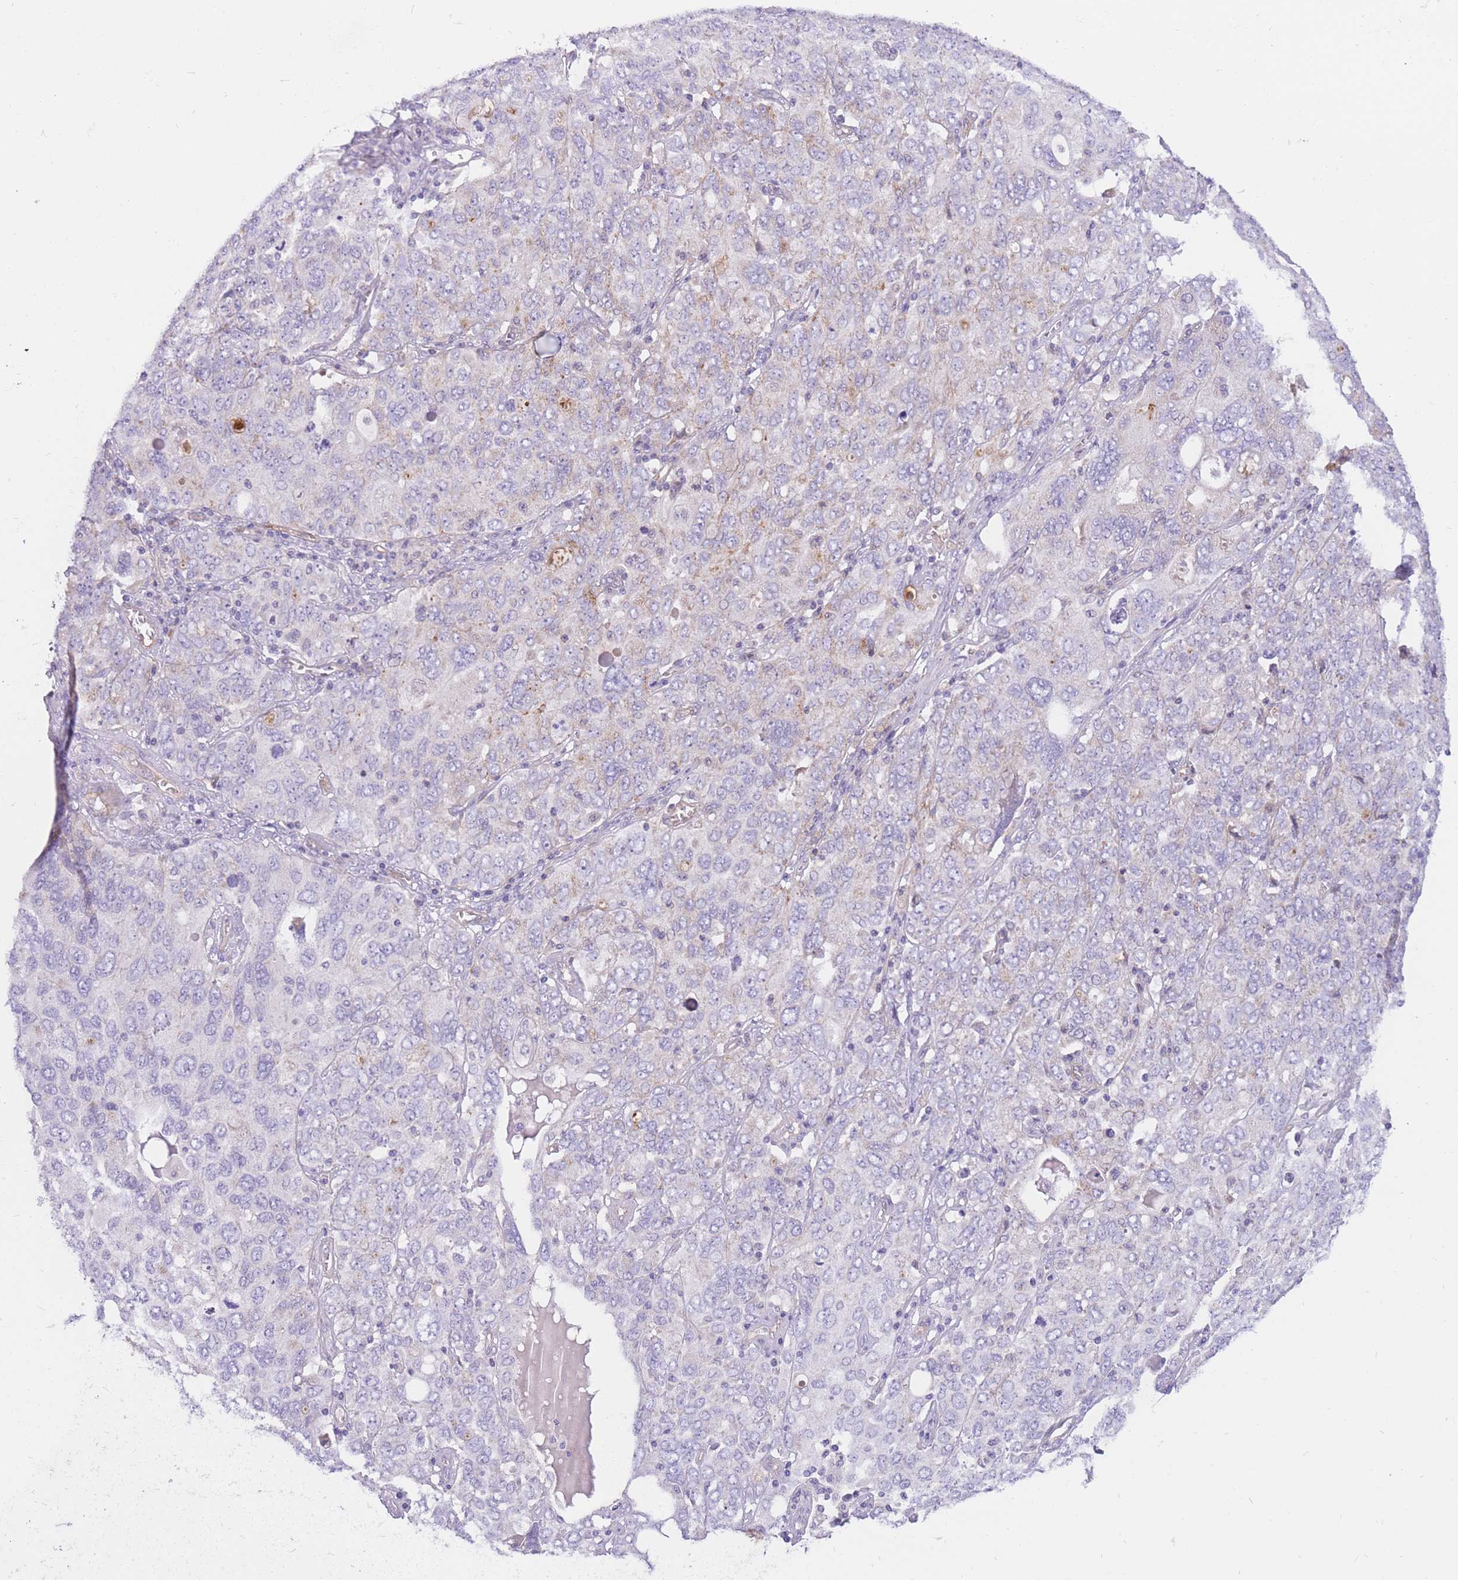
{"staining": {"intensity": "negative", "quantity": "none", "location": "none"}, "tissue": "ovarian cancer", "cell_type": "Tumor cells", "image_type": "cancer", "snomed": [{"axis": "morphology", "description": "Carcinoma, endometroid"}, {"axis": "topography", "description": "Ovary"}], "caption": "Tumor cells are negative for brown protein staining in ovarian cancer.", "gene": "SULT1A1", "patient": {"sex": "female", "age": 62}}